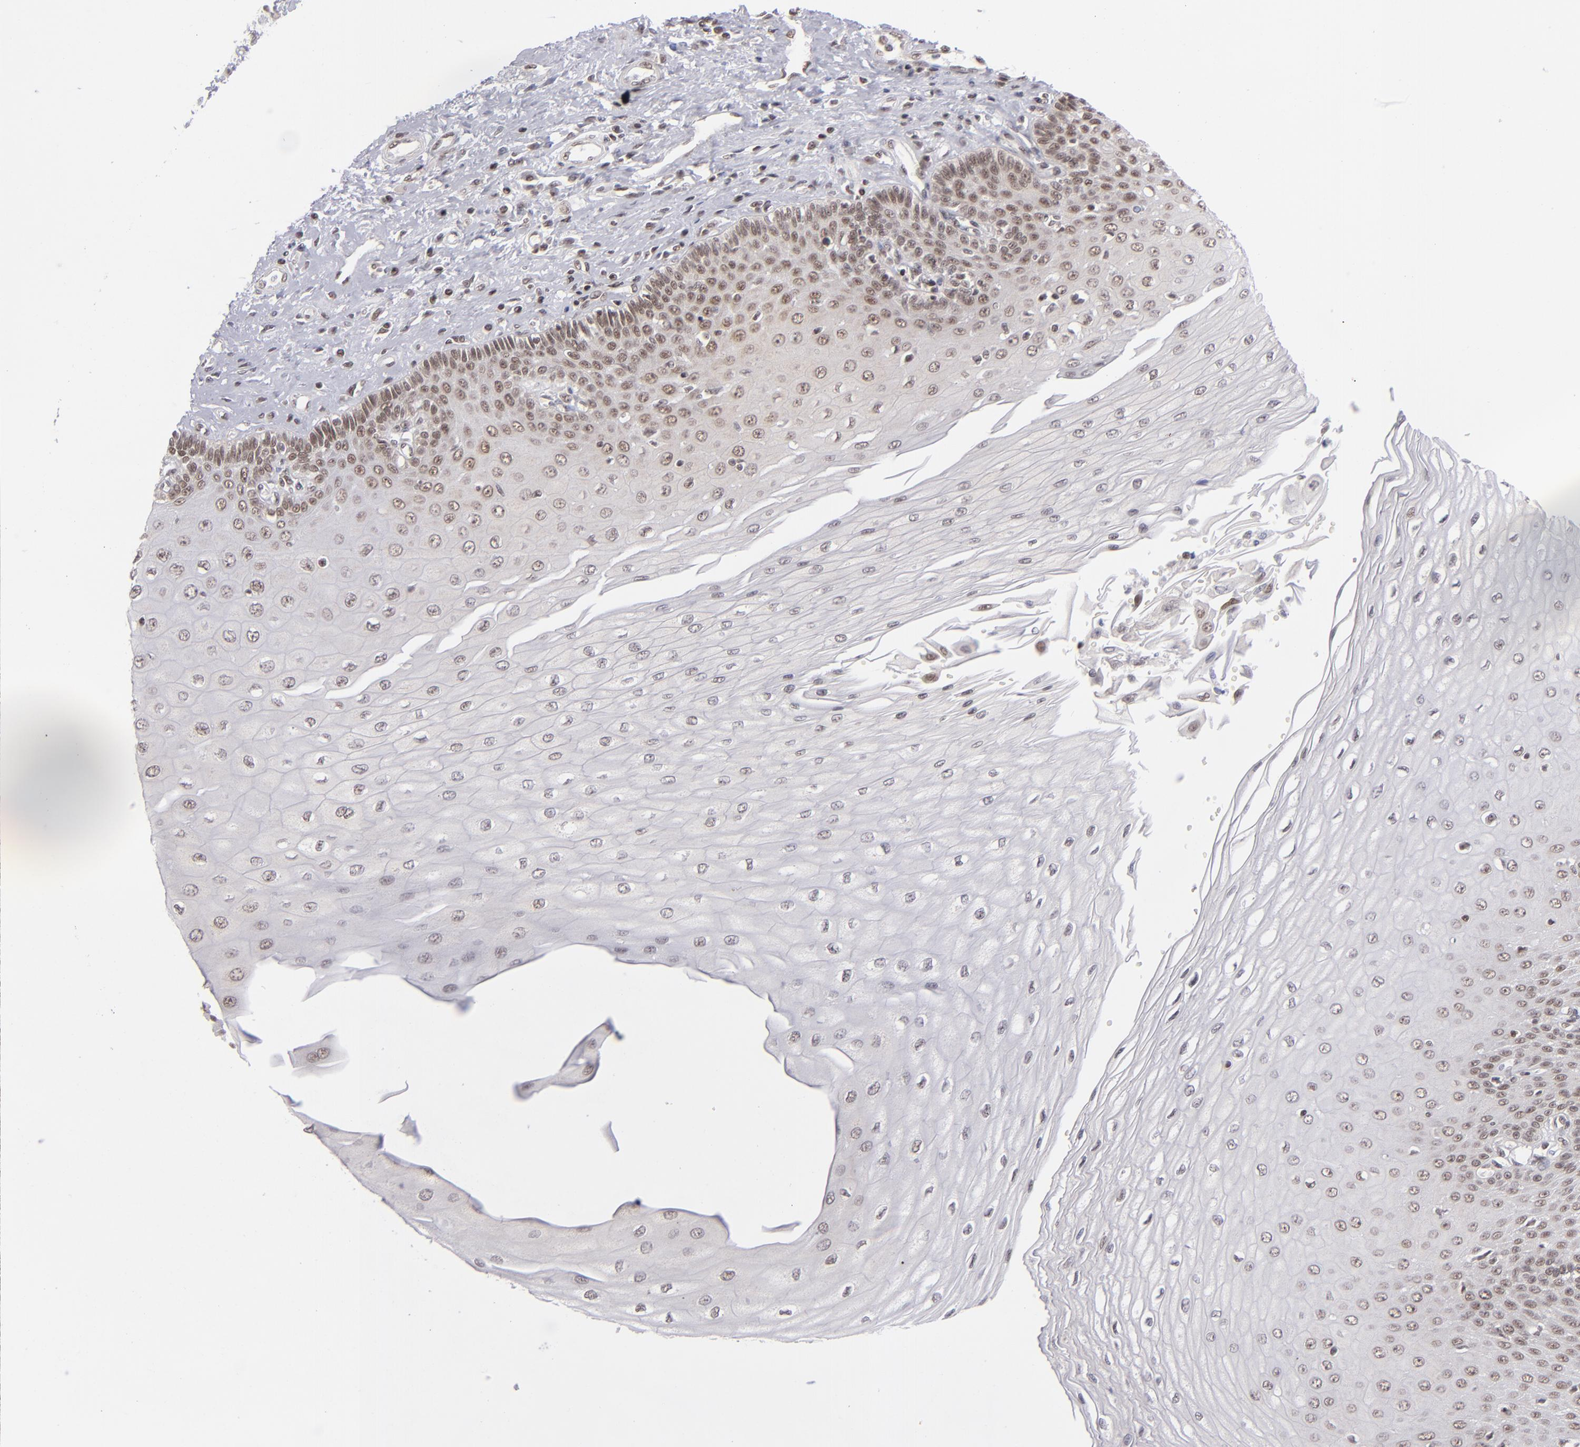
{"staining": {"intensity": "moderate", "quantity": "25%-75%", "location": "nuclear"}, "tissue": "esophagus", "cell_type": "Squamous epithelial cells", "image_type": "normal", "snomed": [{"axis": "morphology", "description": "Normal tissue, NOS"}, {"axis": "topography", "description": "Esophagus"}], "caption": "Normal esophagus demonstrates moderate nuclear positivity in approximately 25%-75% of squamous epithelial cells.", "gene": "MLLT3", "patient": {"sex": "male", "age": 70}}